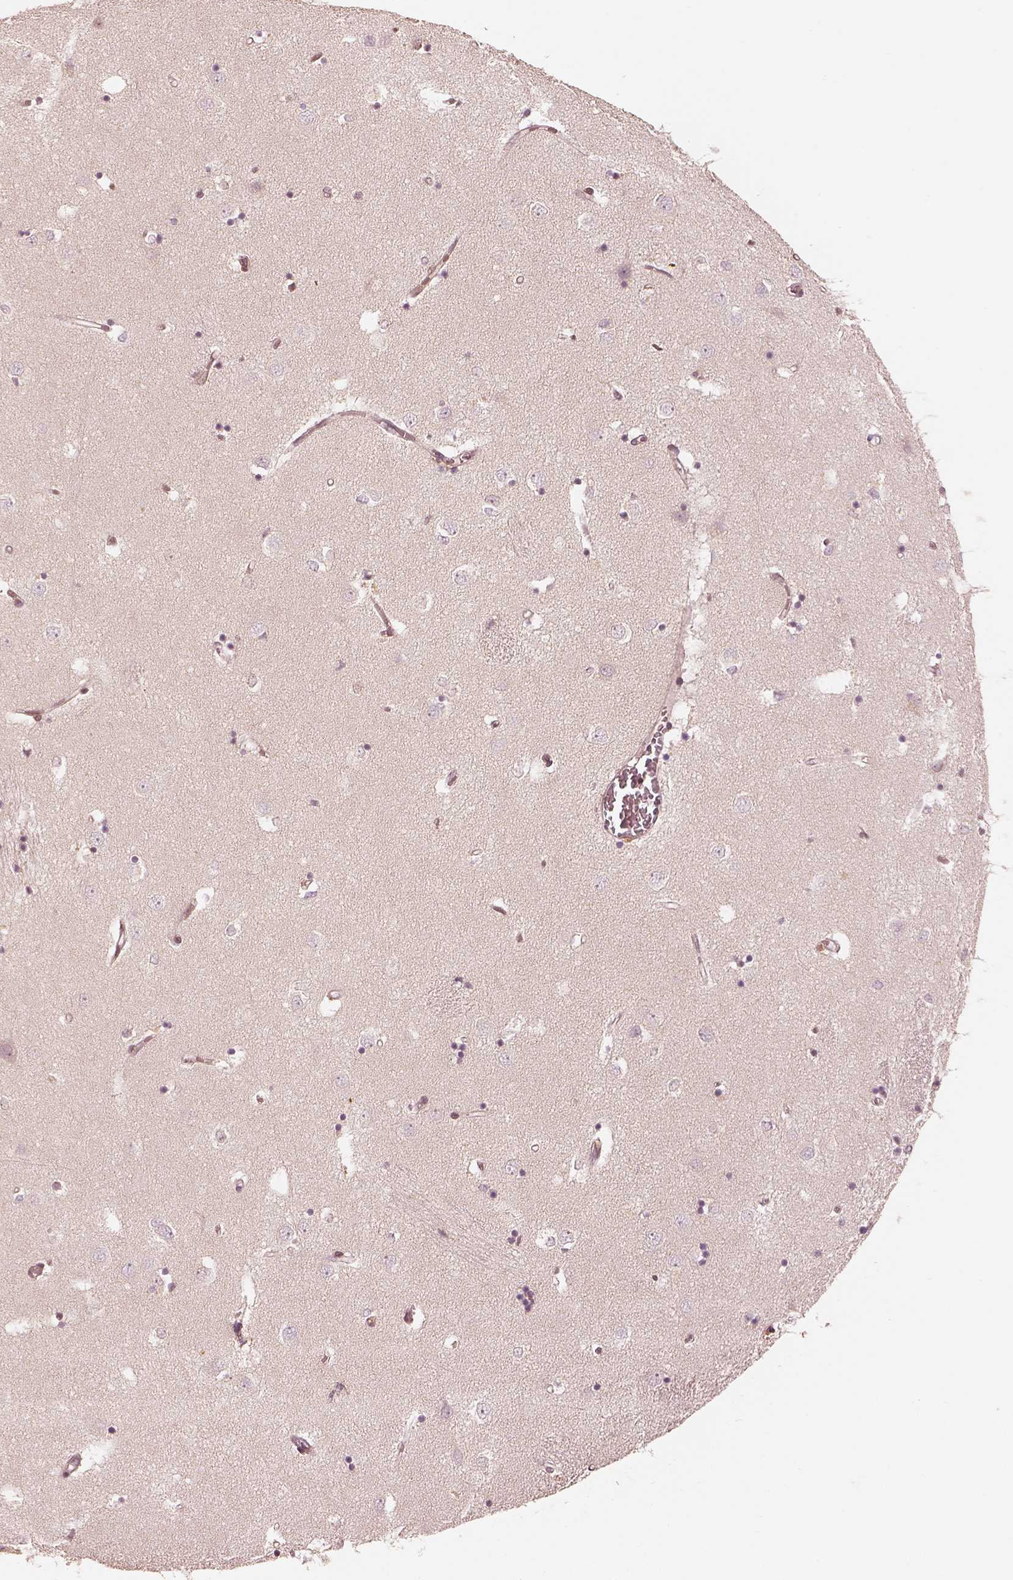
{"staining": {"intensity": "negative", "quantity": "none", "location": "none"}, "tissue": "caudate", "cell_type": "Glial cells", "image_type": "normal", "snomed": [{"axis": "morphology", "description": "Normal tissue, NOS"}, {"axis": "topography", "description": "Lateral ventricle wall"}], "caption": "High magnification brightfield microscopy of unremarkable caudate stained with DAB (brown) and counterstained with hematoxylin (blue): glial cells show no significant staining.", "gene": "WLS", "patient": {"sex": "male", "age": 54}}